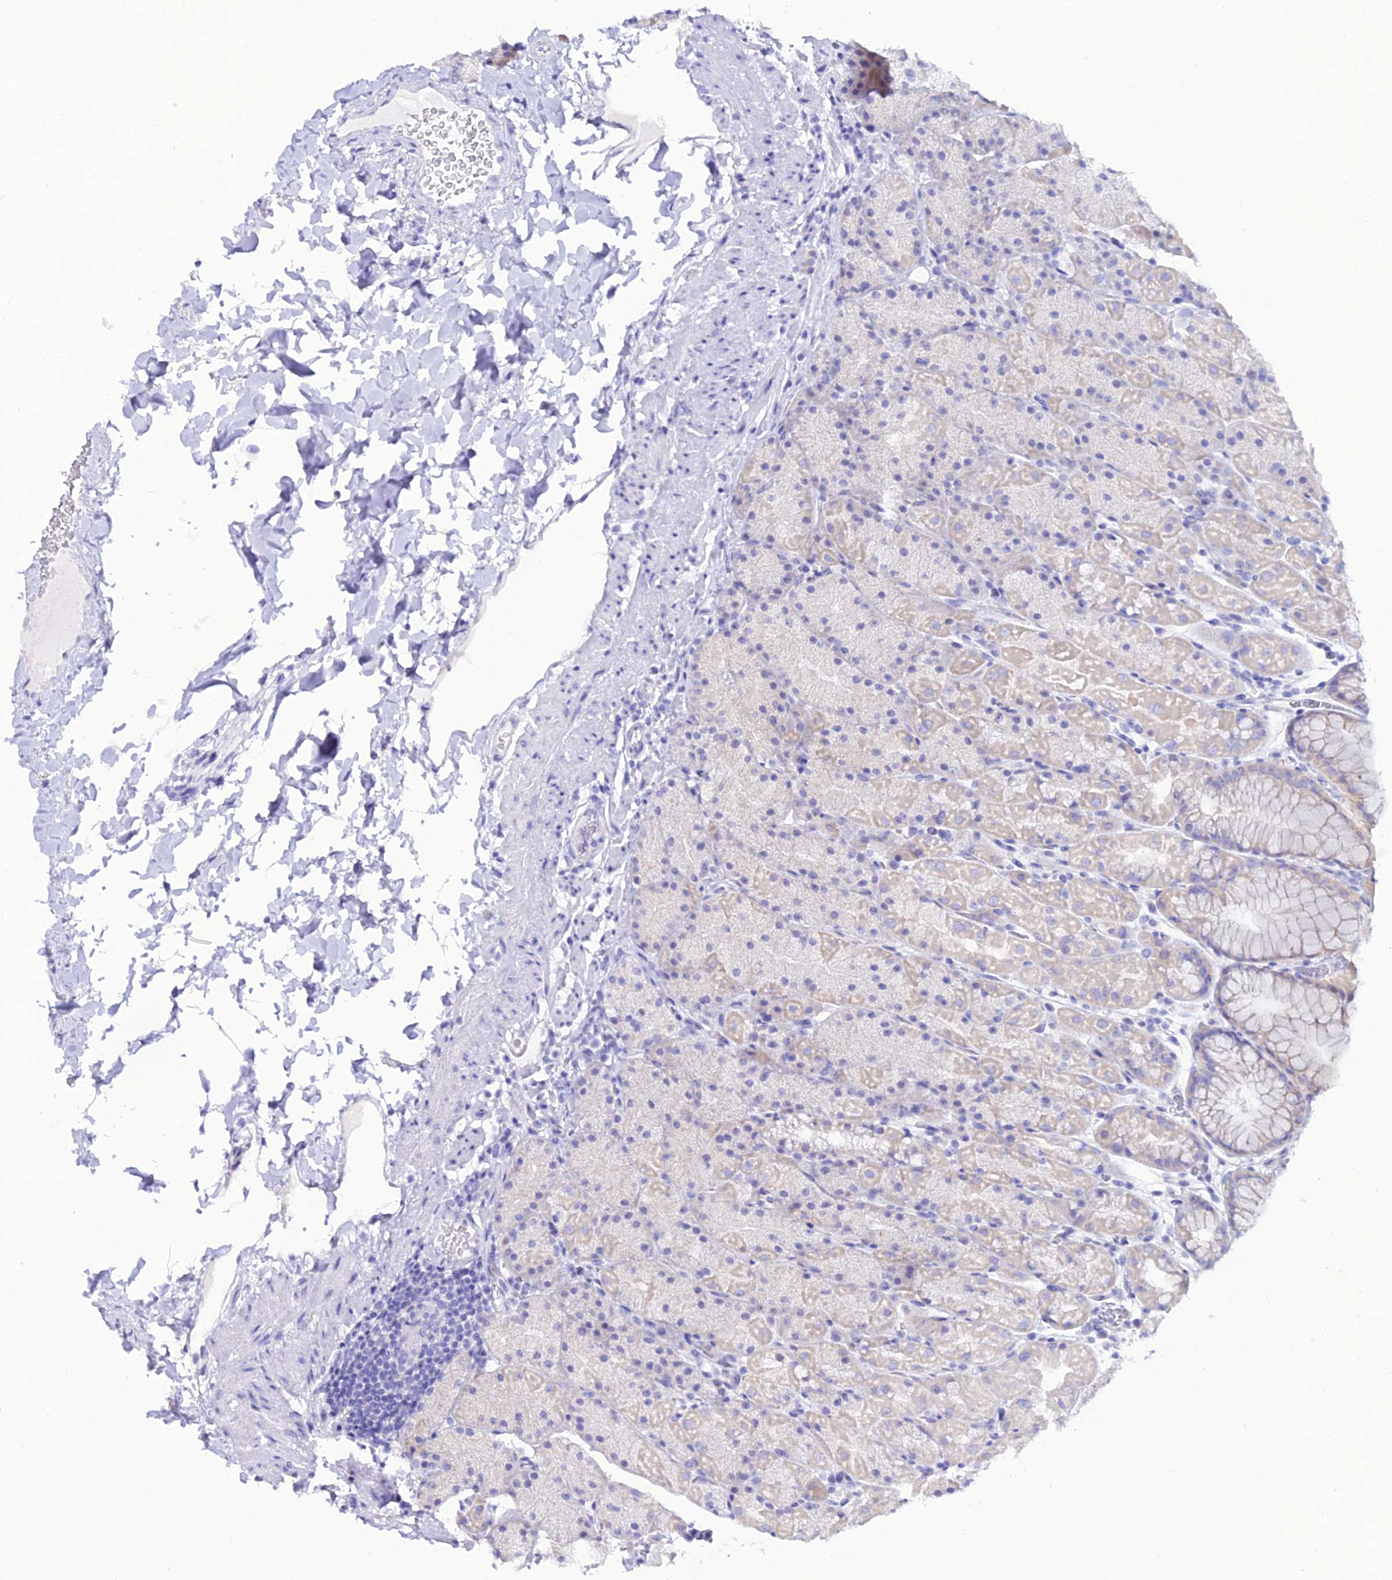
{"staining": {"intensity": "negative", "quantity": "none", "location": "none"}, "tissue": "stomach", "cell_type": "Glandular cells", "image_type": "normal", "snomed": [{"axis": "morphology", "description": "Normal tissue, NOS"}, {"axis": "topography", "description": "Stomach, upper"}, {"axis": "topography", "description": "Stomach, lower"}], "caption": "Histopathology image shows no protein staining in glandular cells of normal stomach. (DAB IHC, high magnification).", "gene": "OR4D5", "patient": {"sex": "male", "age": 67}}